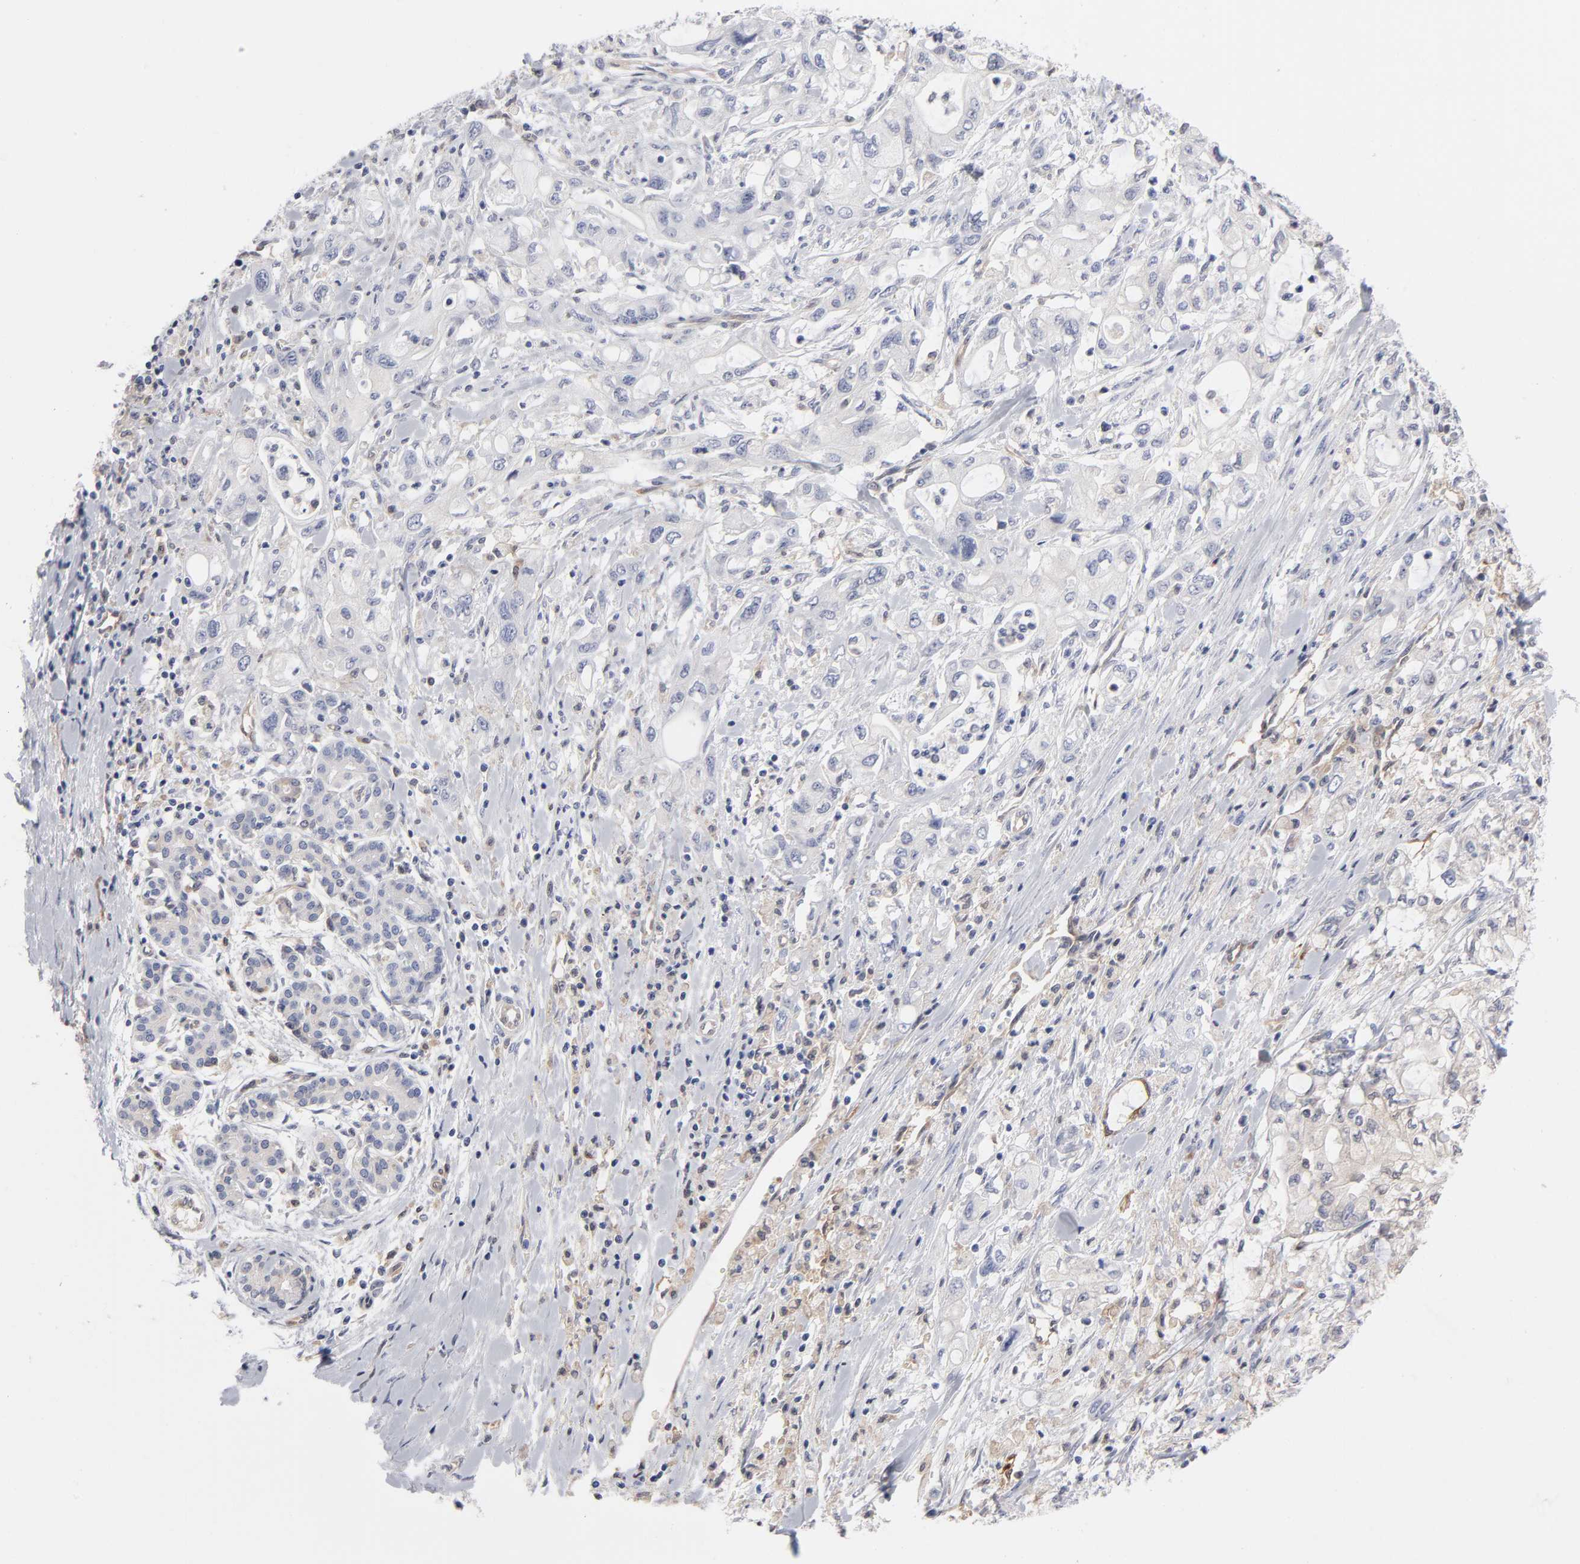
{"staining": {"intensity": "negative", "quantity": "none", "location": "none"}, "tissue": "pancreatic cancer", "cell_type": "Tumor cells", "image_type": "cancer", "snomed": [{"axis": "morphology", "description": "Adenocarcinoma, NOS"}, {"axis": "topography", "description": "Pancreas"}], "caption": "IHC micrograph of human pancreatic cancer (adenocarcinoma) stained for a protein (brown), which demonstrates no expression in tumor cells.", "gene": "ARRB1", "patient": {"sex": "male", "age": 79}}